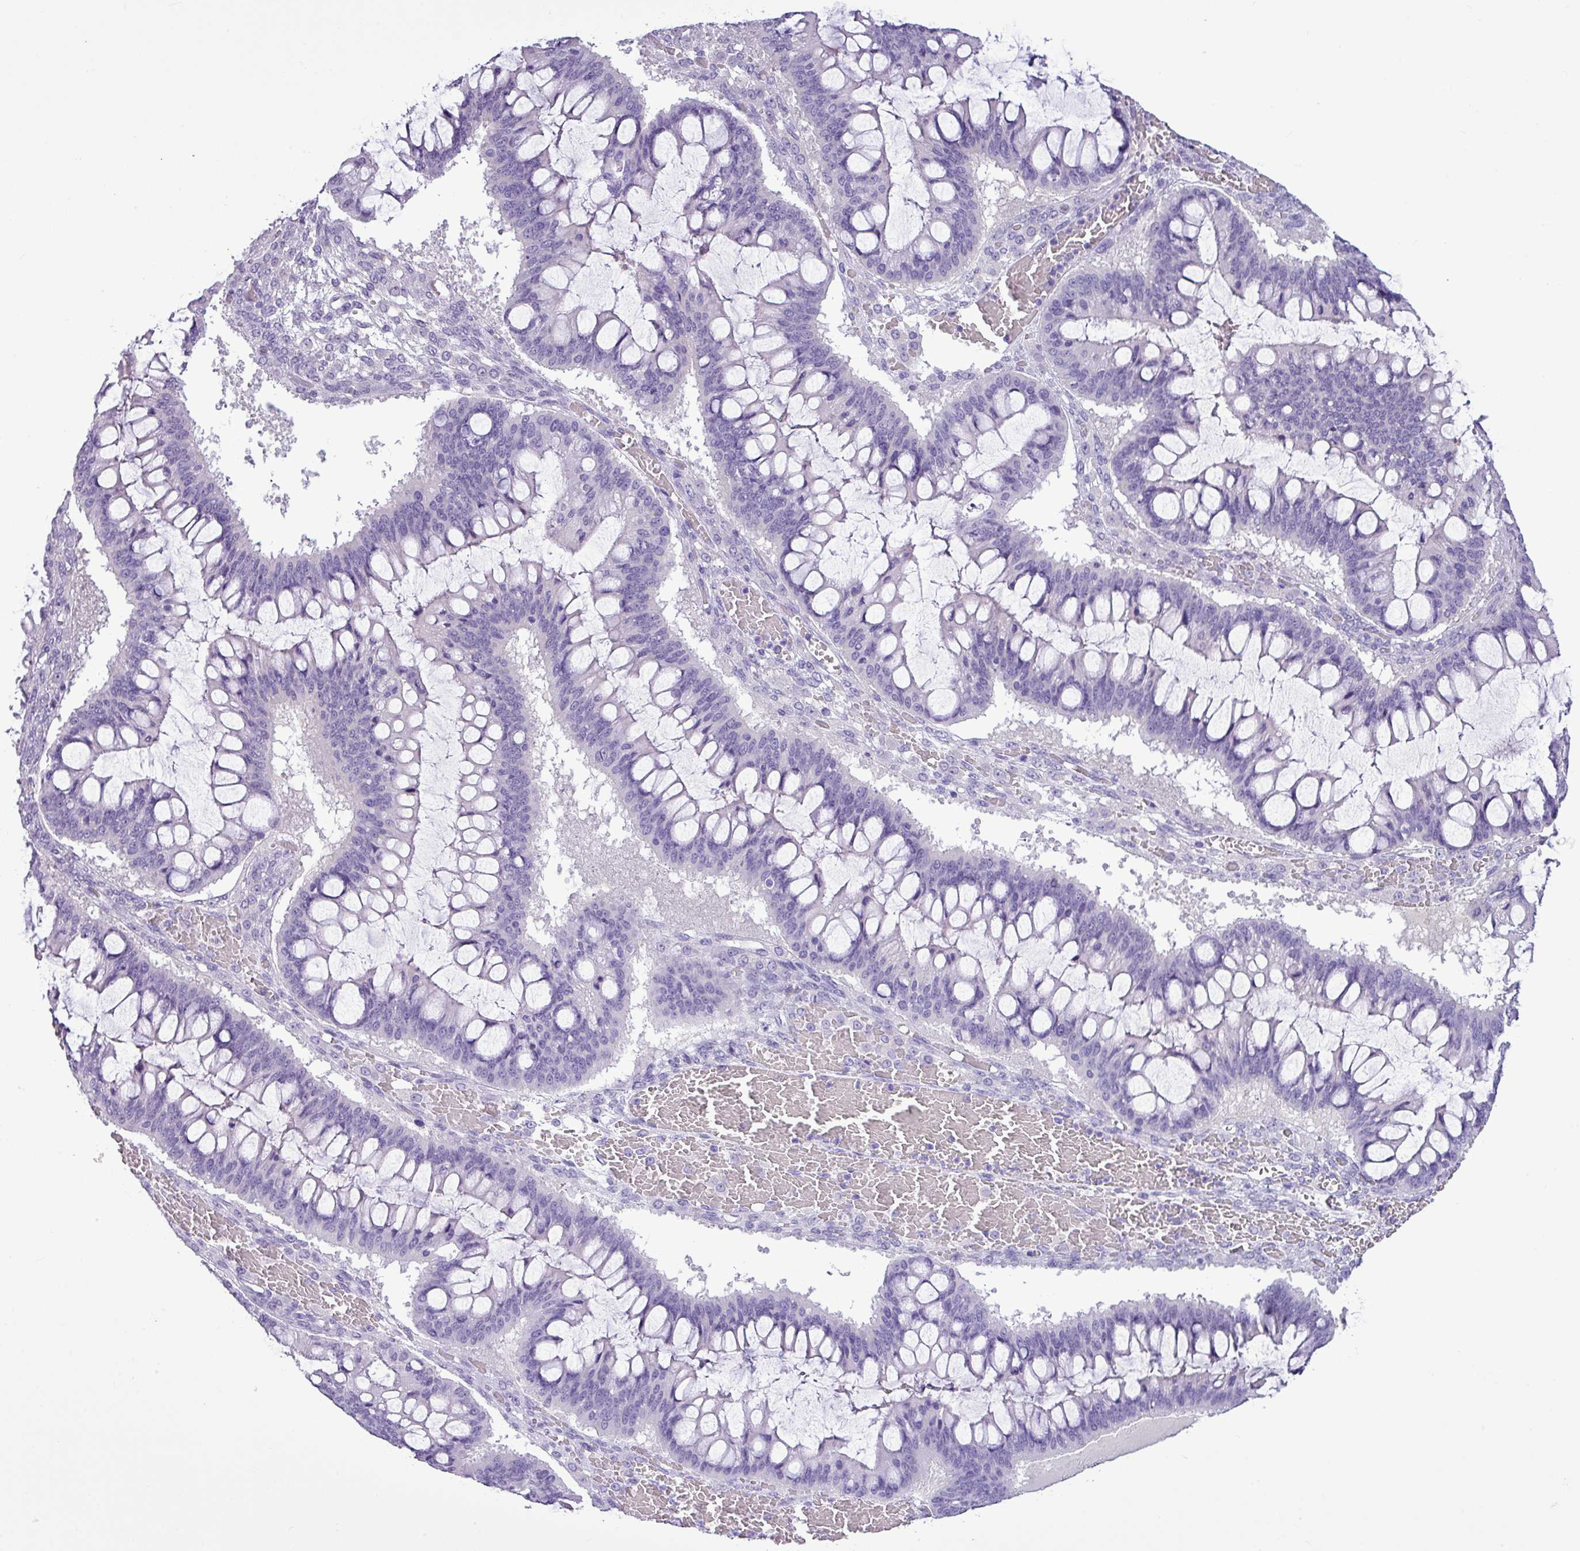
{"staining": {"intensity": "negative", "quantity": "none", "location": "none"}, "tissue": "ovarian cancer", "cell_type": "Tumor cells", "image_type": "cancer", "snomed": [{"axis": "morphology", "description": "Cystadenocarcinoma, mucinous, NOS"}, {"axis": "topography", "description": "Ovary"}], "caption": "A photomicrograph of human ovarian cancer (mucinous cystadenocarcinoma) is negative for staining in tumor cells. Nuclei are stained in blue.", "gene": "IL17A", "patient": {"sex": "female", "age": 73}}